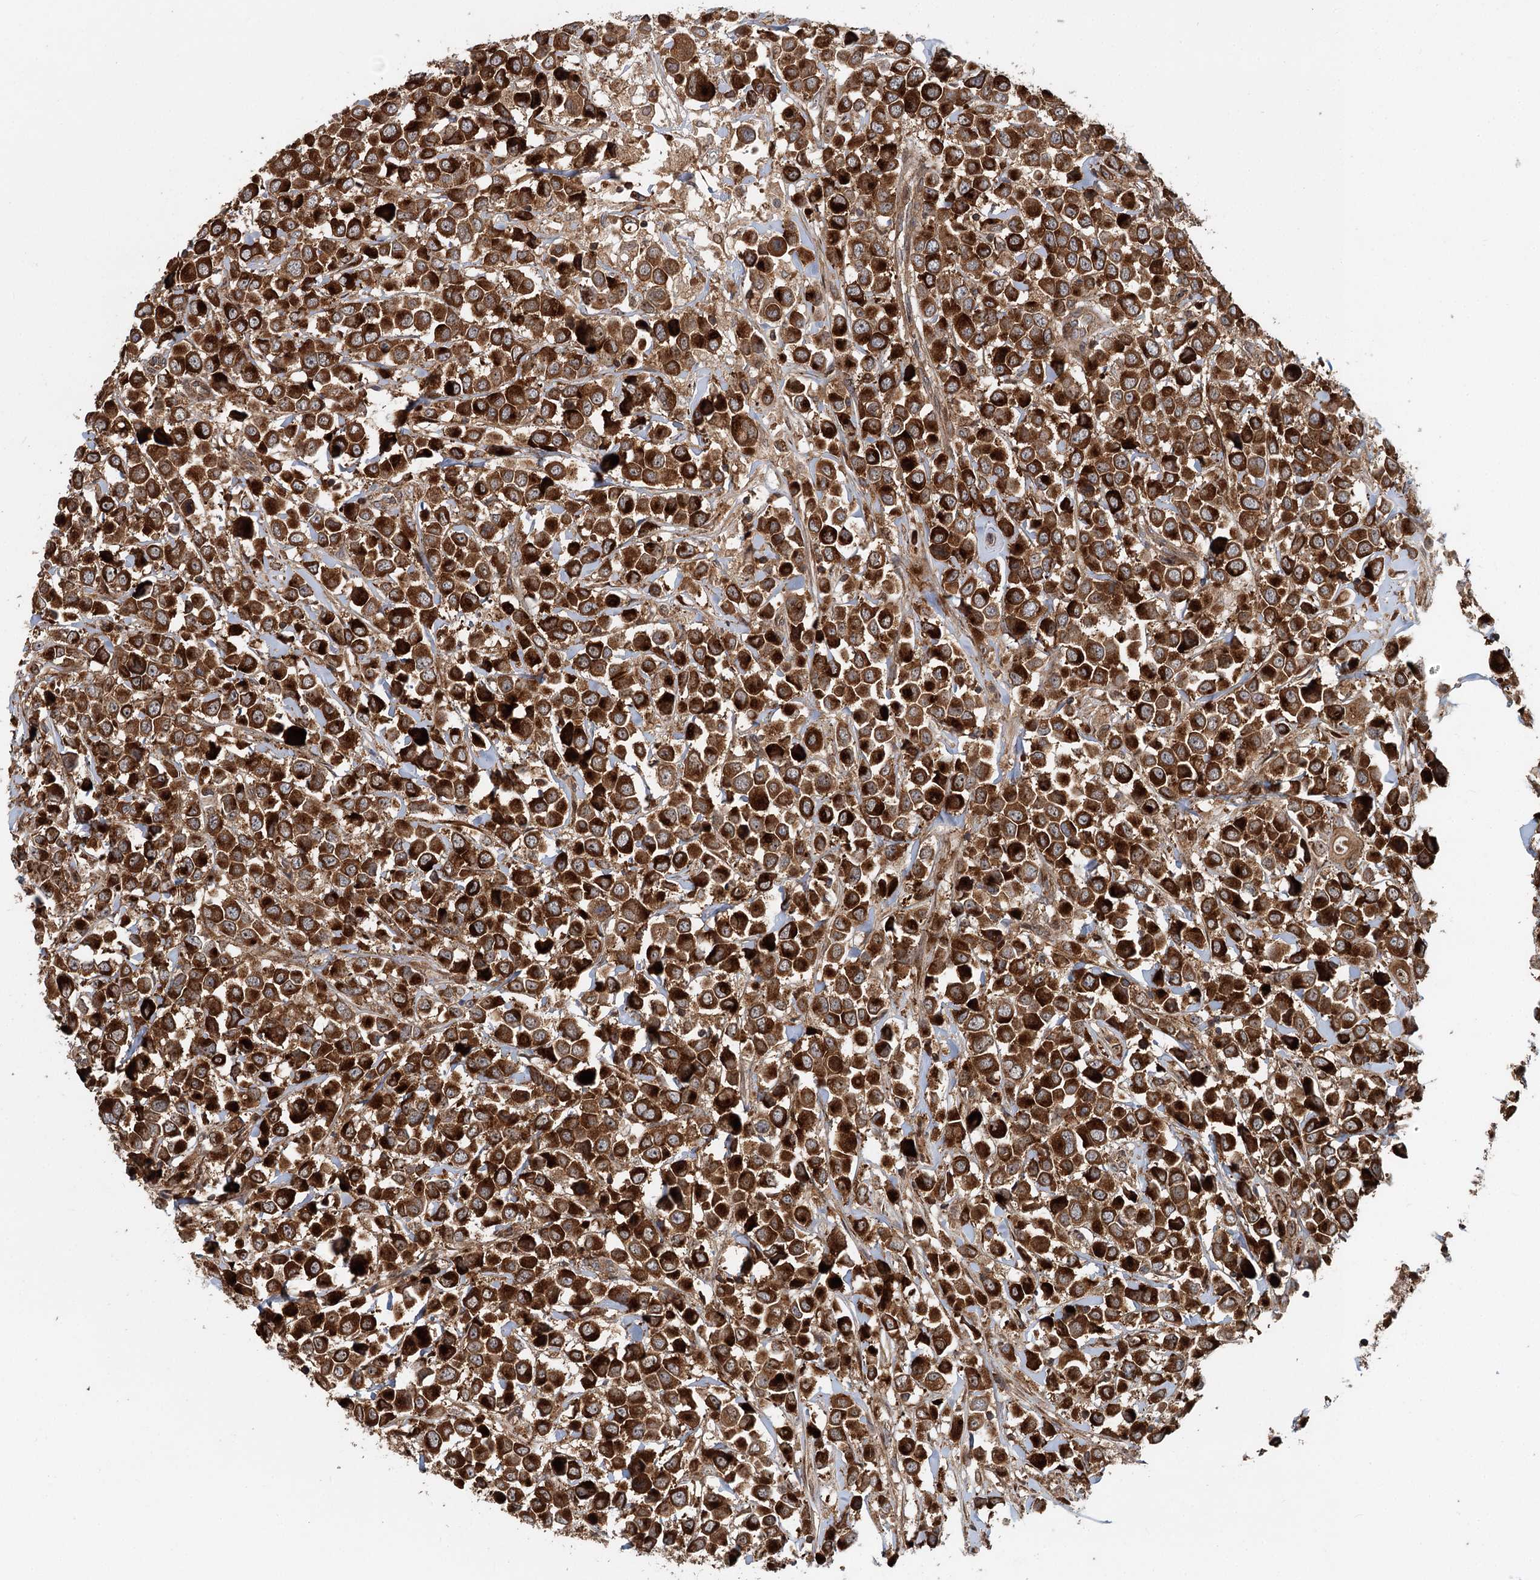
{"staining": {"intensity": "strong", "quantity": ">75%", "location": "cytoplasmic/membranous"}, "tissue": "breast cancer", "cell_type": "Tumor cells", "image_type": "cancer", "snomed": [{"axis": "morphology", "description": "Duct carcinoma"}, {"axis": "topography", "description": "Breast"}], "caption": "This is an image of IHC staining of breast cancer, which shows strong staining in the cytoplasmic/membranous of tumor cells.", "gene": "RNF111", "patient": {"sex": "female", "age": 61}}